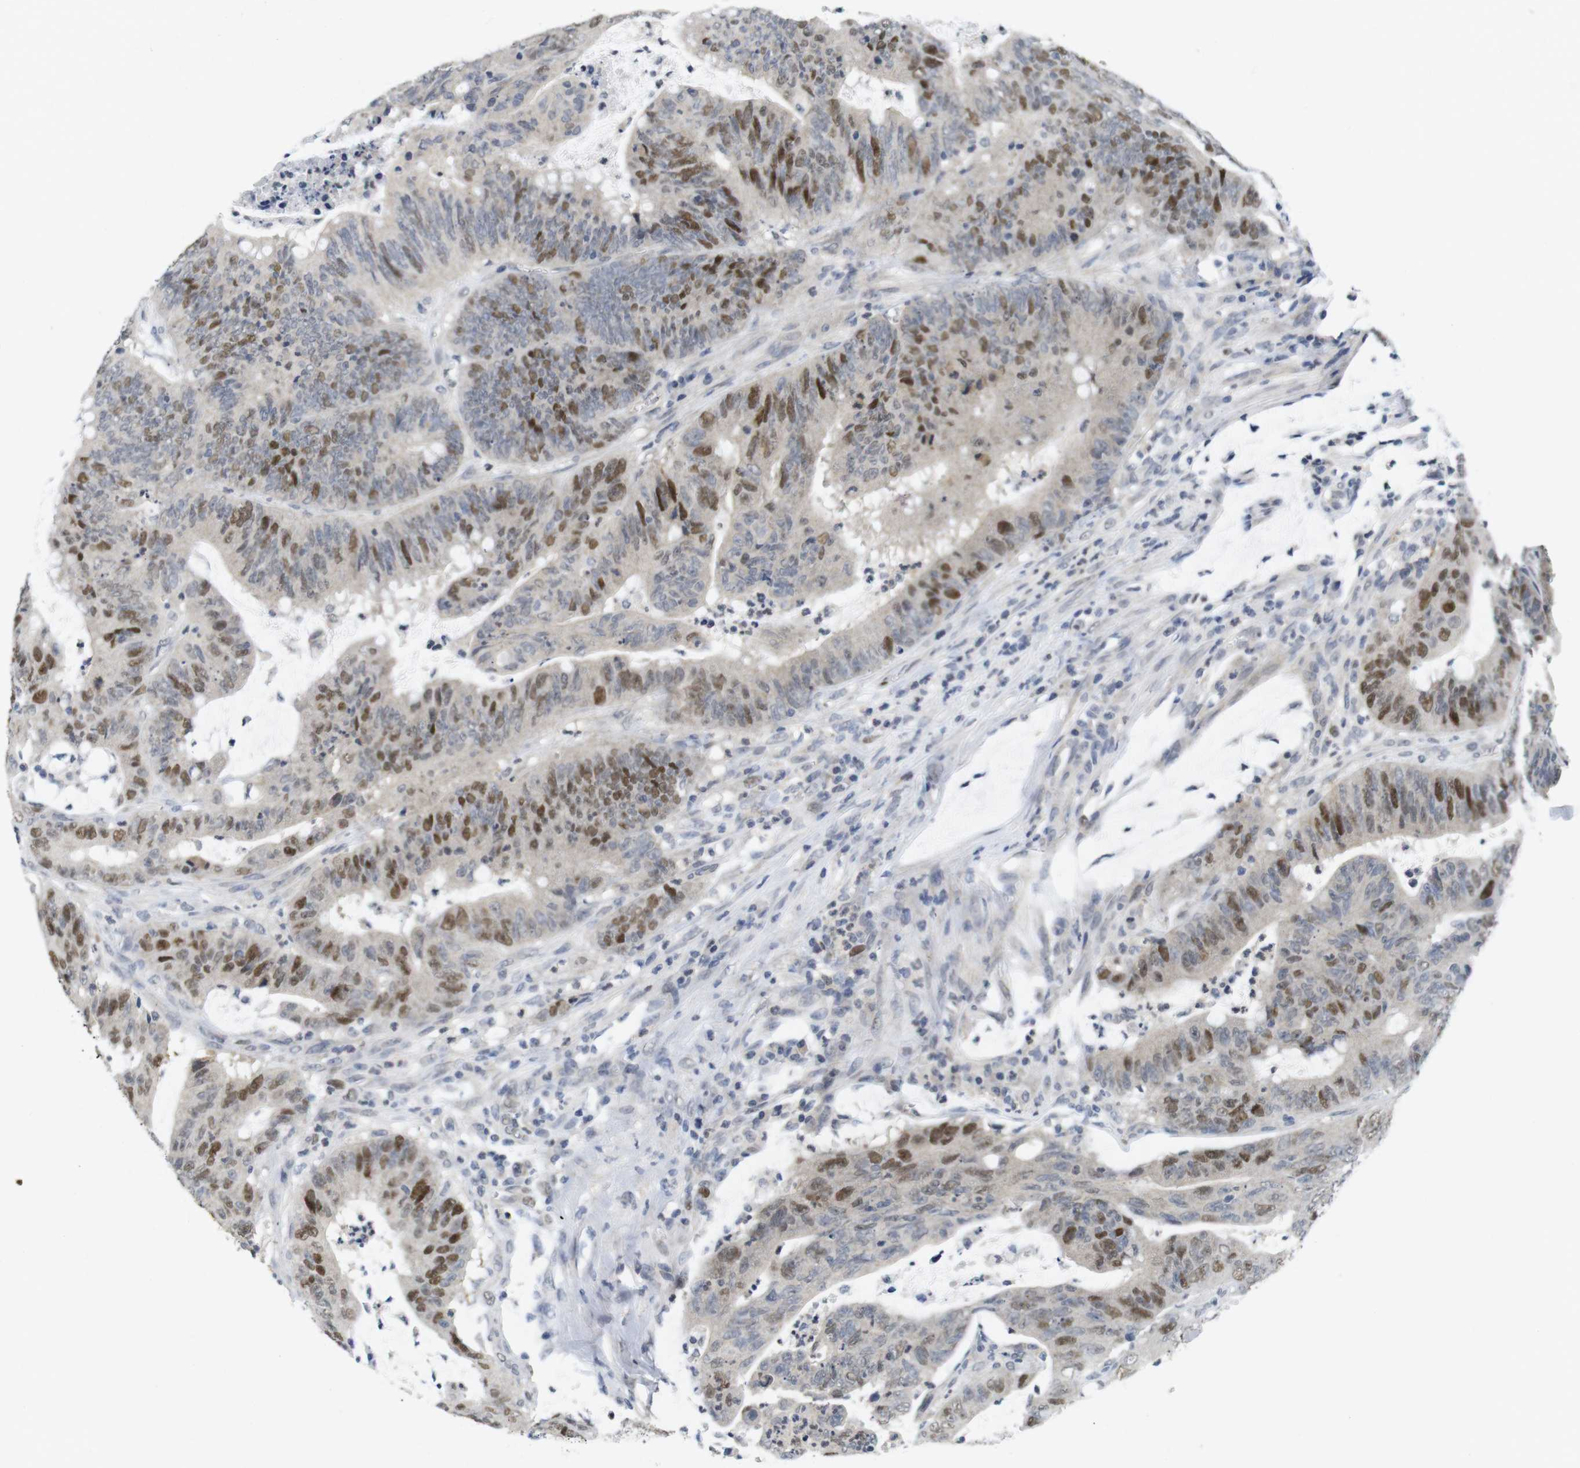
{"staining": {"intensity": "strong", "quantity": "25%-75%", "location": "nuclear"}, "tissue": "colorectal cancer", "cell_type": "Tumor cells", "image_type": "cancer", "snomed": [{"axis": "morphology", "description": "Adenocarcinoma, NOS"}, {"axis": "topography", "description": "Colon"}], "caption": "Colorectal cancer (adenocarcinoma) was stained to show a protein in brown. There is high levels of strong nuclear expression in about 25%-75% of tumor cells. Nuclei are stained in blue.", "gene": "SKP2", "patient": {"sex": "male", "age": 45}}